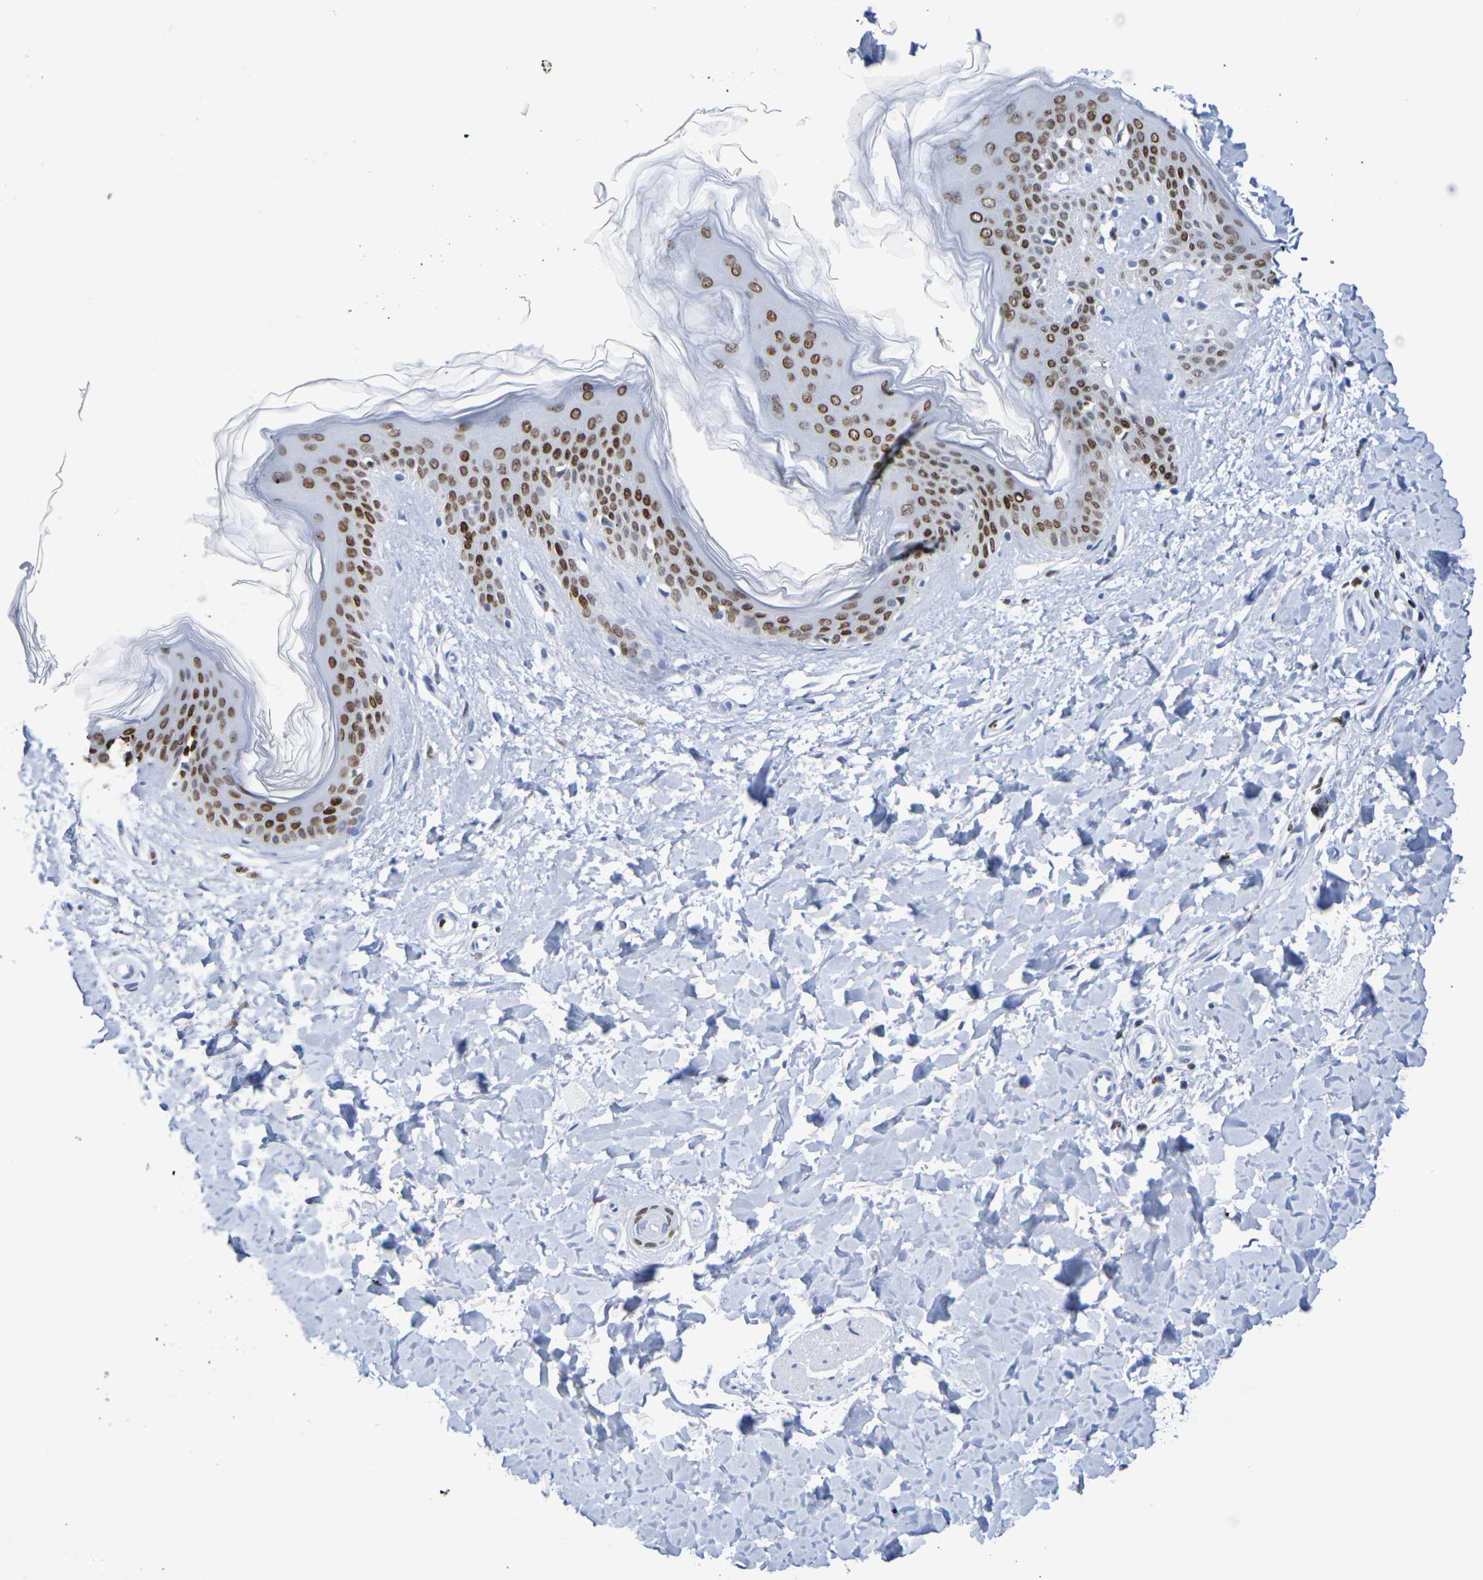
{"staining": {"intensity": "negative", "quantity": "none", "location": "none"}, "tissue": "skin", "cell_type": "Fibroblasts", "image_type": "normal", "snomed": [{"axis": "morphology", "description": "Normal tissue, NOS"}, {"axis": "topography", "description": "Skin"}], "caption": "Skin was stained to show a protein in brown. There is no significant positivity in fibroblasts.", "gene": "H1", "patient": {"sex": "female", "age": 41}}